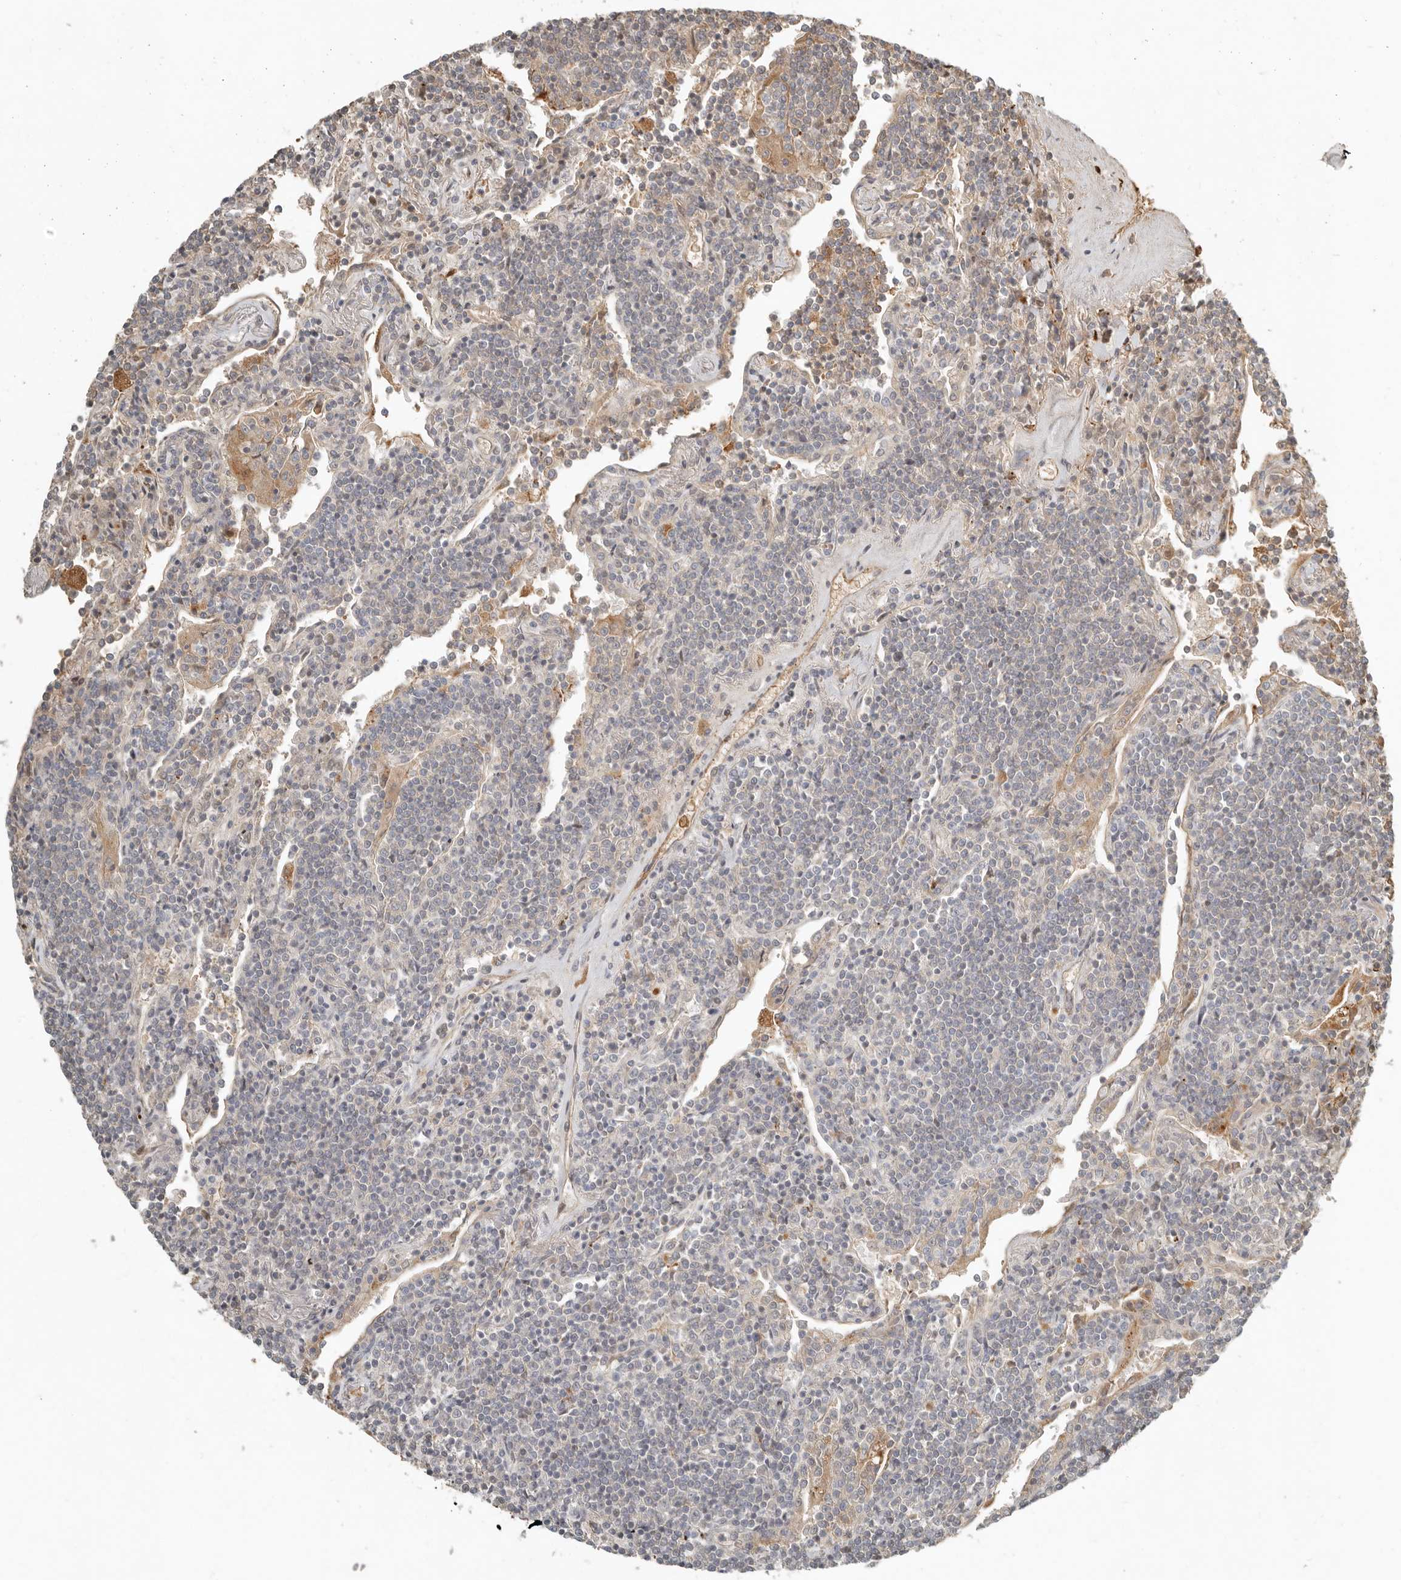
{"staining": {"intensity": "negative", "quantity": "none", "location": "none"}, "tissue": "lymphoma", "cell_type": "Tumor cells", "image_type": "cancer", "snomed": [{"axis": "morphology", "description": "Malignant lymphoma, non-Hodgkin's type, Low grade"}, {"axis": "topography", "description": "Lung"}], "caption": "Lymphoma was stained to show a protein in brown. There is no significant expression in tumor cells.", "gene": "KLHL38", "patient": {"sex": "female", "age": 71}}